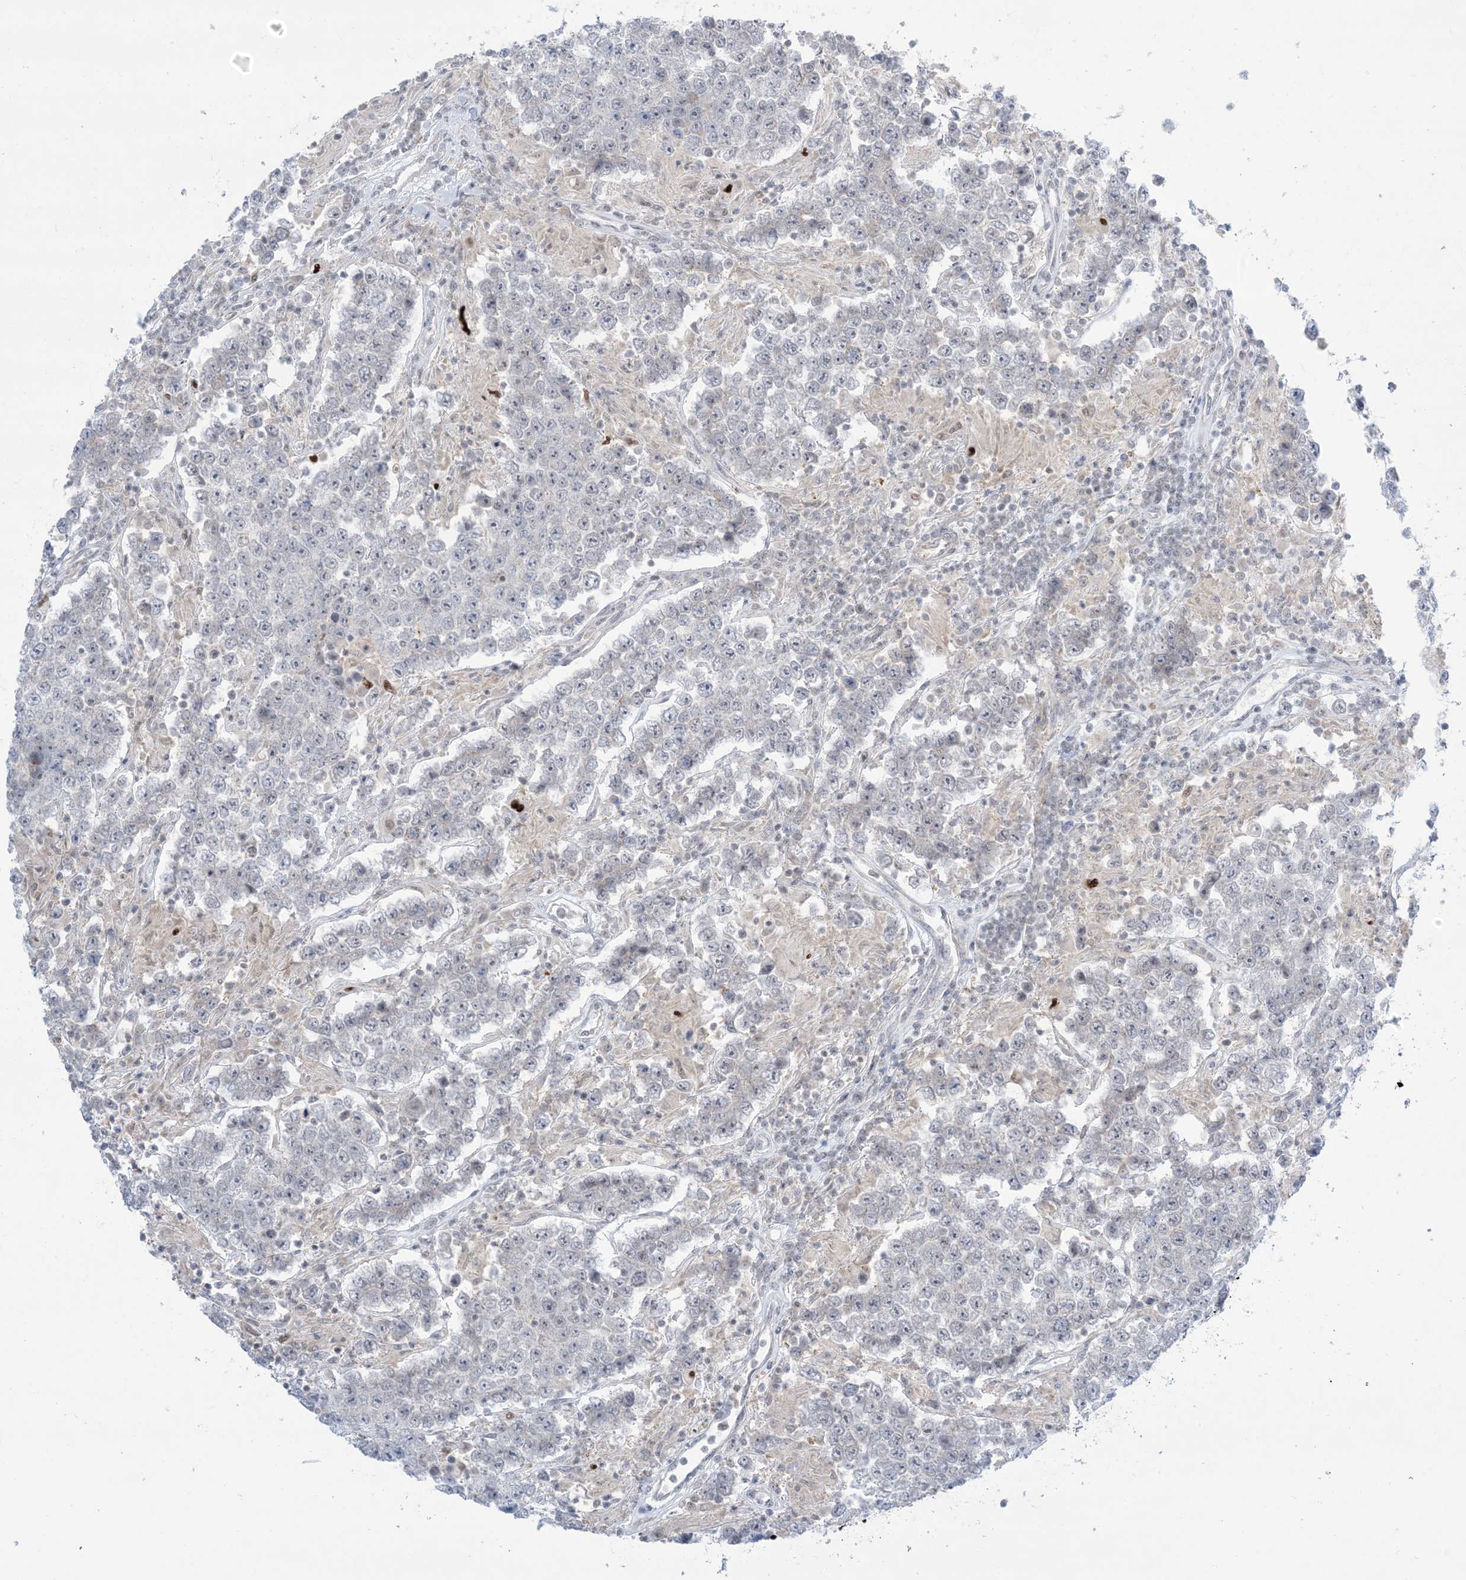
{"staining": {"intensity": "negative", "quantity": "none", "location": "none"}, "tissue": "testis cancer", "cell_type": "Tumor cells", "image_type": "cancer", "snomed": [{"axis": "morphology", "description": "Normal tissue, NOS"}, {"axis": "morphology", "description": "Urothelial carcinoma, High grade"}, {"axis": "morphology", "description": "Seminoma, NOS"}, {"axis": "morphology", "description": "Carcinoma, Embryonal, NOS"}, {"axis": "topography", "description": "Urinary bladder"}, {"axis": "topography", "description": "Testis"}], "caption": "Tumor cells are negative for brown protein staining in testis cancer (seminoma). The staining is performed using DAB (3,3'-diaminobenzidine) brown chromogen with nuclei counter-stained in using hematoxylin.", "gene": "TFPT", "patient": {"sex": "male", "age": 41}}